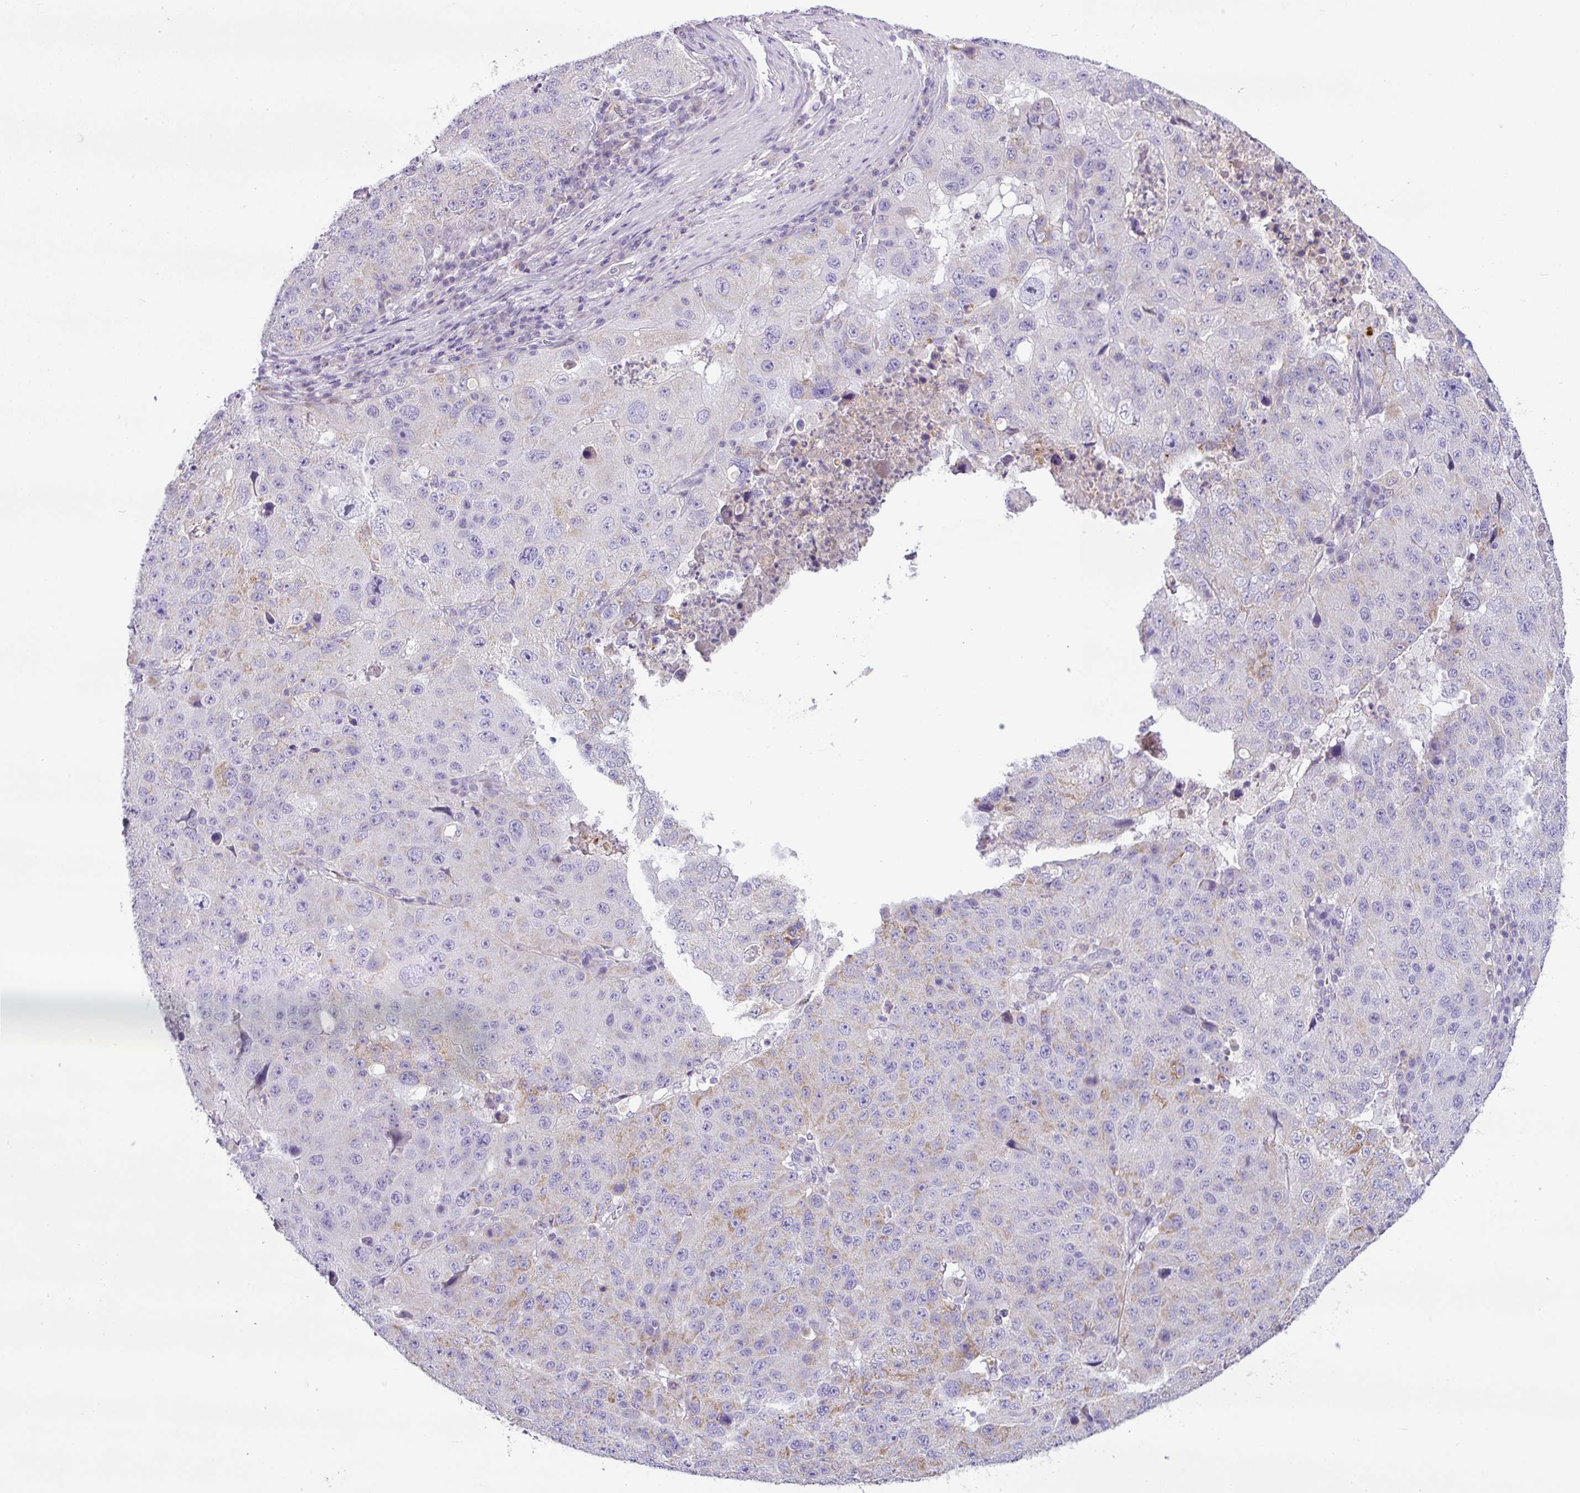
{"staining": {"intensity": "negative", "quantity": "none", "location": "none"}, "tissue": "stomach cancer", "cell_type": "Tumor cells", "image_type": "cancer", "snomed": [{"axis": "morphology", "description": "Adenocarcinoma, NOS"}, {"axis": "topography", "description": "Stomach"}], "caption": "Micrograph shows no significant protein staining in tumor cells of stomach cancer.", "gene": "HMCN2", "patient": {"sex": "male", "age": 71}}